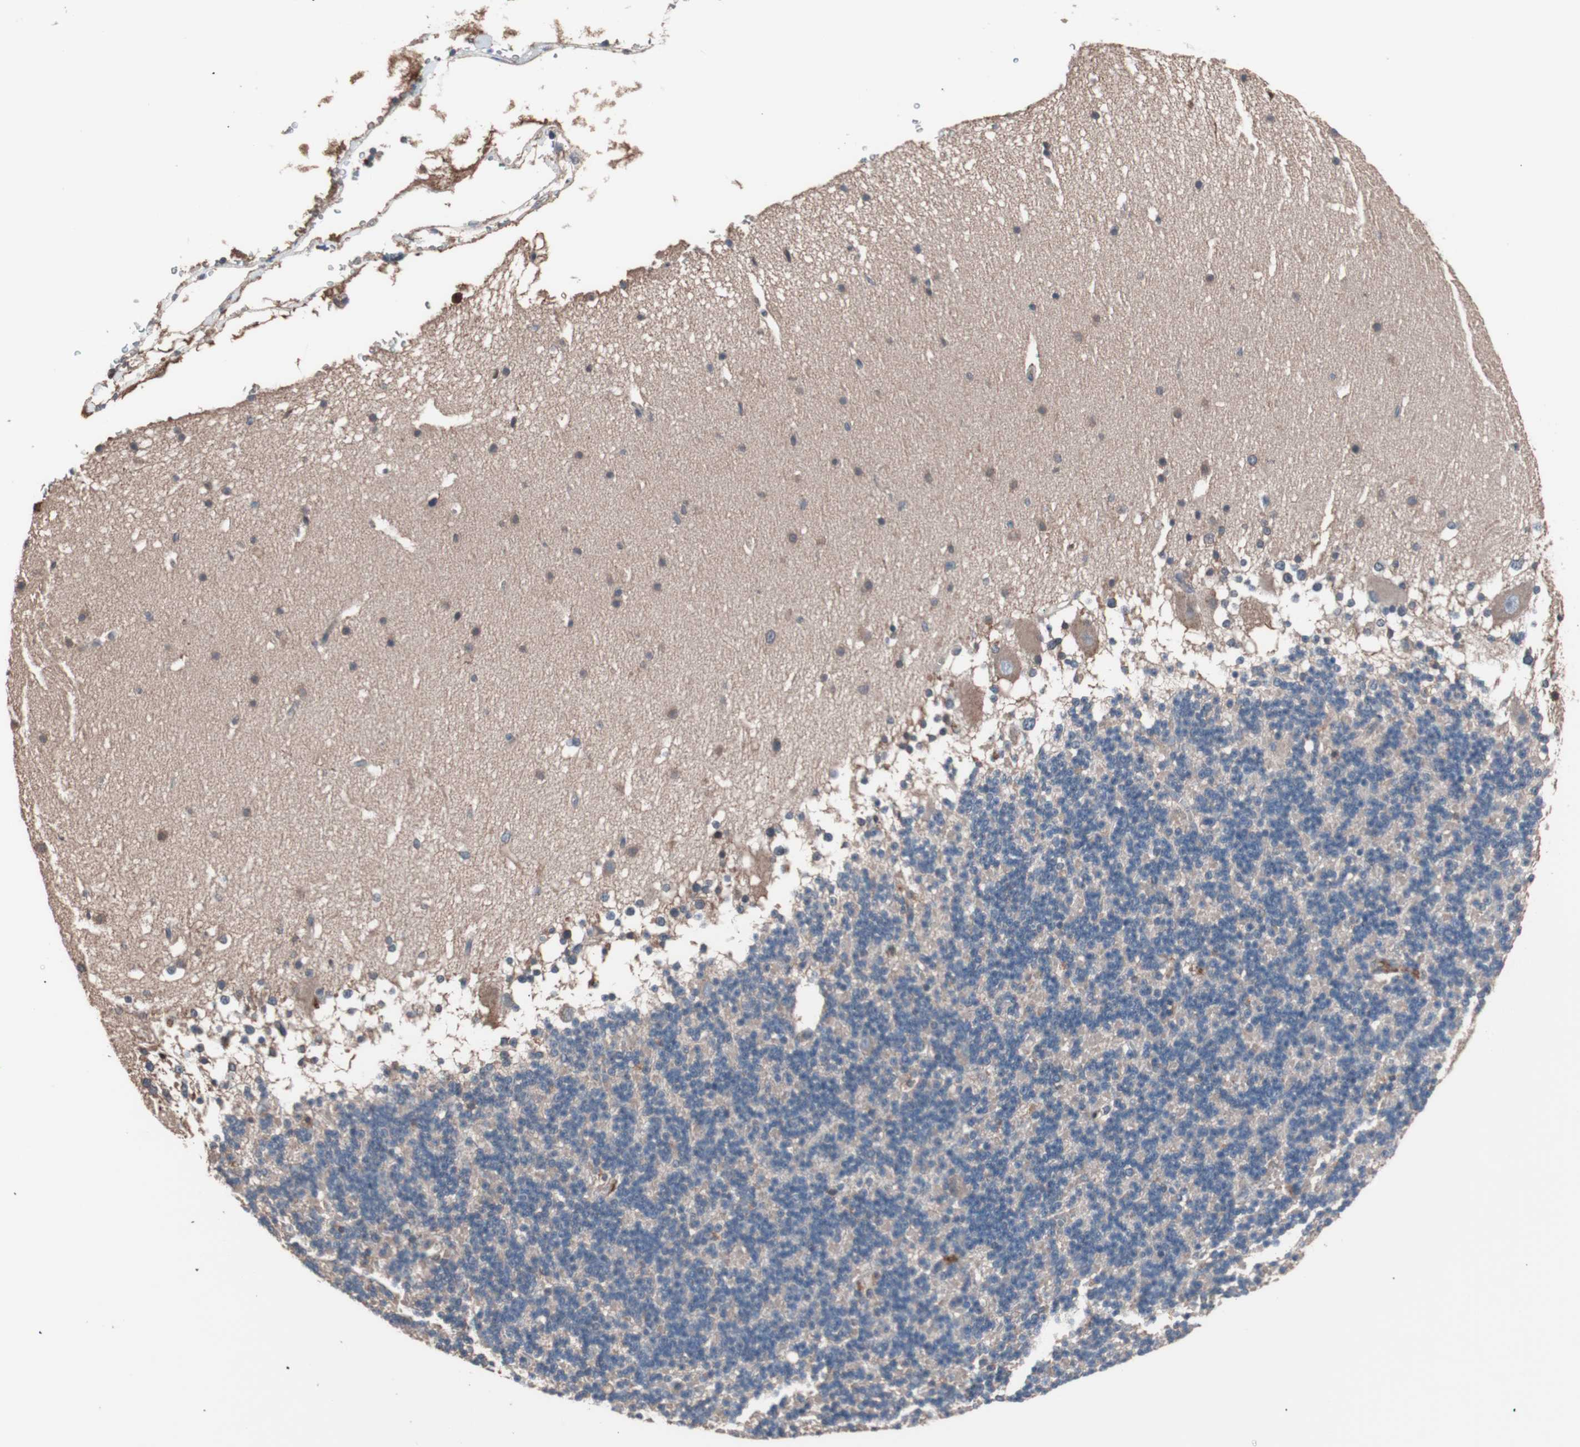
{"staining": {"intensity": "weak", "quantity": "<25%", "location": "cytoplasmic/membranous"}, "tissue": "cerebellum", "cell_type": "Cells in granular layer", "image_type": "normal", "snomed": [{"axis": "morphology", "description": "Normal tissue, NOS"}, {"axis": "topography", "description": "Cerebellum"}], "caption": "DAB immunohistochemical staining of normal human cerebellum displays no significant staining in cells in granular layer.", "gene": "ATG7", "patient": {"sex": "female", "age": 19}}